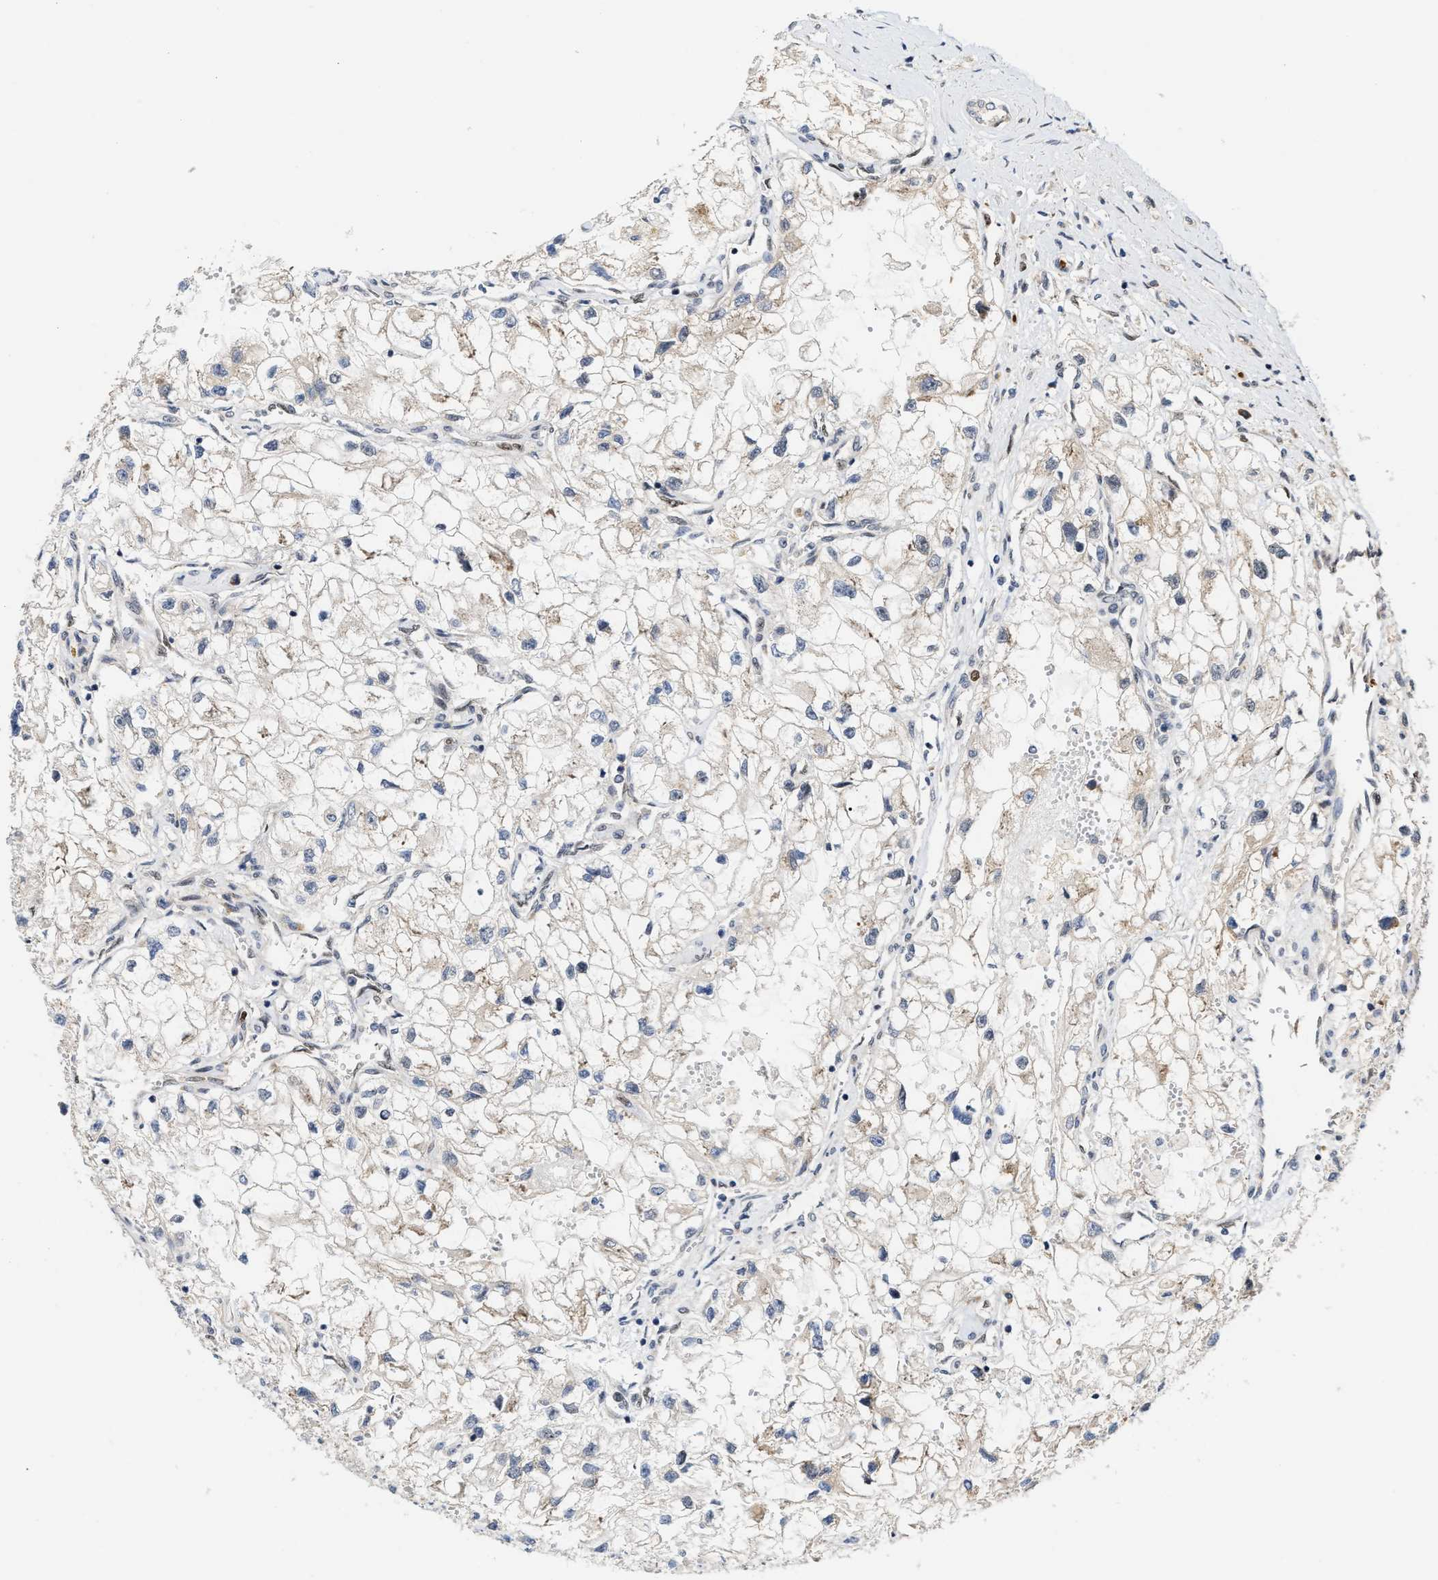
{"staining": {"intensity": "weak", "quantity": "<25%", "location": "cytoplasmic/membranous"}, "tissue": "renal cancer", "cell_type": "Tumor cells", "image_type": "cancer", "snomed": [{"axis": "morphology", "description": "Adenocarcinoma, NOS"}, {"axis": "topography", "description": "Kidney"}], "caption": "A high-resolution histopathology image shows immunohistochemistry staining of renal cancer, which reveals no significant expression in tumor cells.", "gene": "TCF4", "patient": {"sex": "female", "age": 70}}